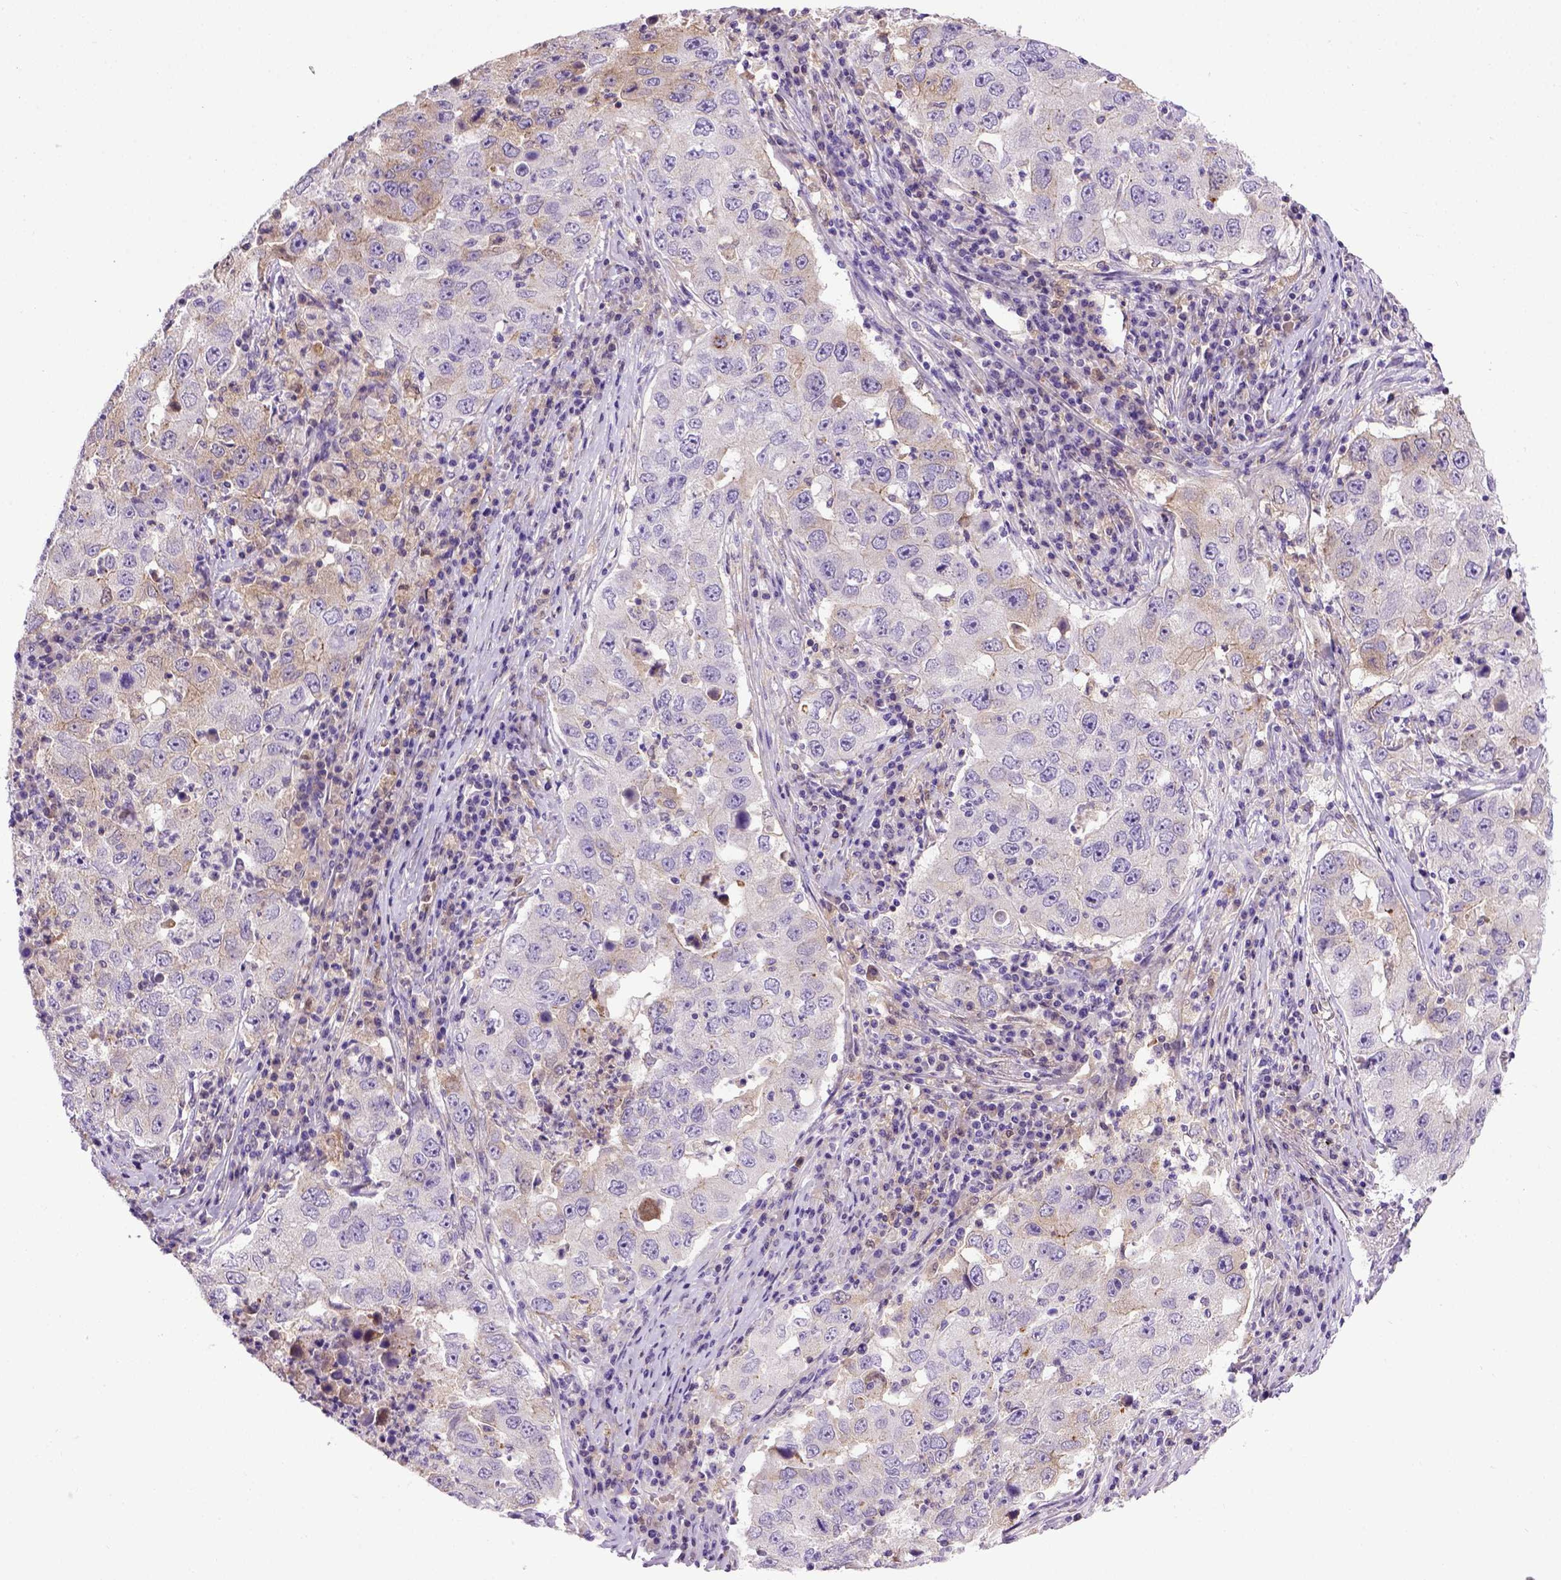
{"staining": {"intensity": "weak", "quantity": "<25%", "location": "cytoplasmic/membranous"}, "tissue": "lung cancer", "cell_type": "Tumor cells", "image_type": "cancer", "snomed": [{"axis": "morphology", "description": "Adenocarcinoma, NOS"}, {"axis": "topography", "description": "Lung"}], "caption": "High magnification brightfield microscopy of lung adenocarcinoma stained with DAB (3,3'-diaminobenzidine) (brown) and counterstained with hematoxylin (blue): tumor cells show no significant expression.", "gene": "CDH1", "patient": {"sex": "male", "age": 73}}